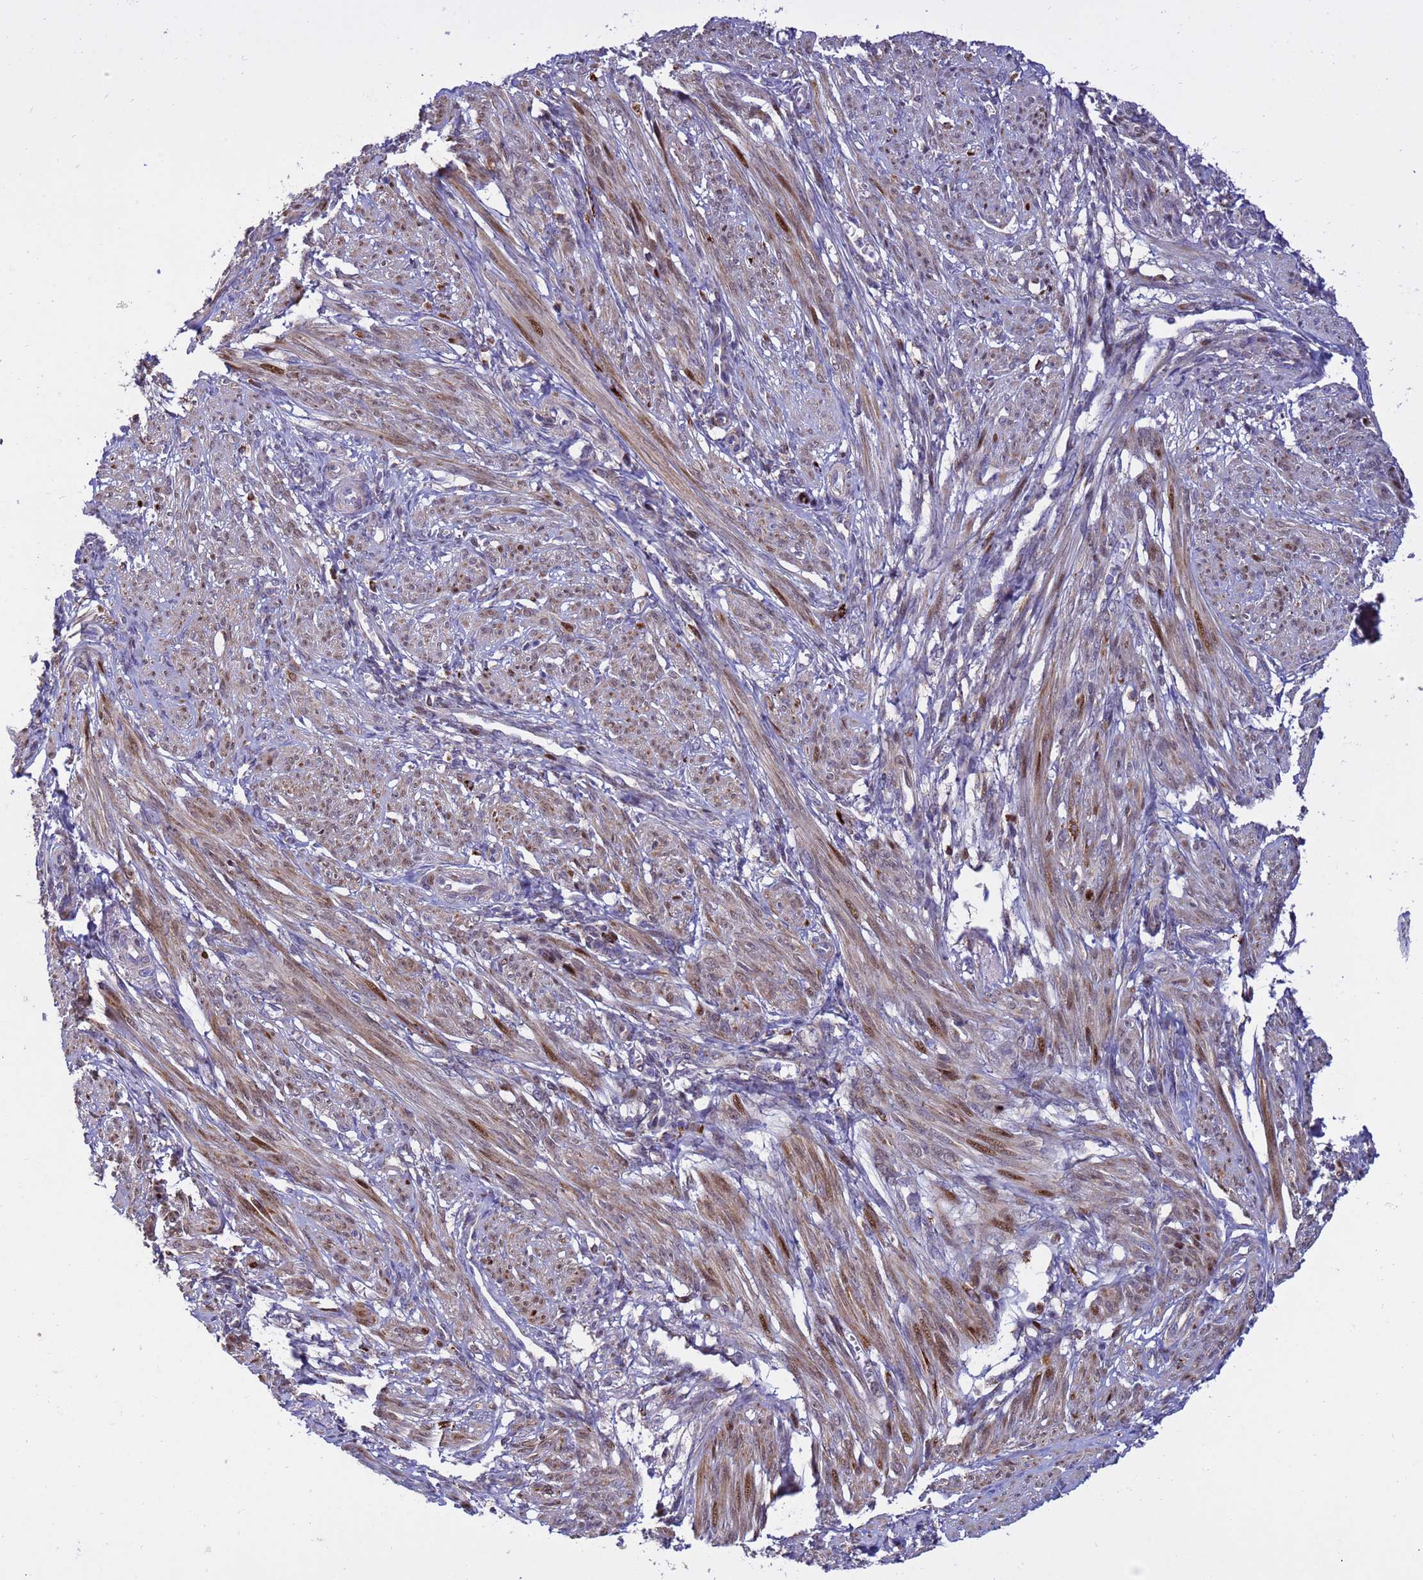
{"staining": {"intensity": "moderate", "quantity": "25%-75%", "location": "cytoplasmic/membranous"}, "tissue": "smooth muscle", "cell_type": "Smooth muscle cells", "image_type": "normal", "snomed": [{"axis": "morphology", "description": "Normal tissue, NOS"}, {"axis": "topography", "description": "Smooth muscle"}], "caption": "Immunohistochemistry photomicrograph of unremarkable smooth muscle stained for a protein (brown), which displays medium levels of moderate cytoplasmic/membranous expression in approximately 25%-75% of smooth muscle cells.", "gene": "TUBGCP3", "patient": {"sex": "female", "age": 39}}